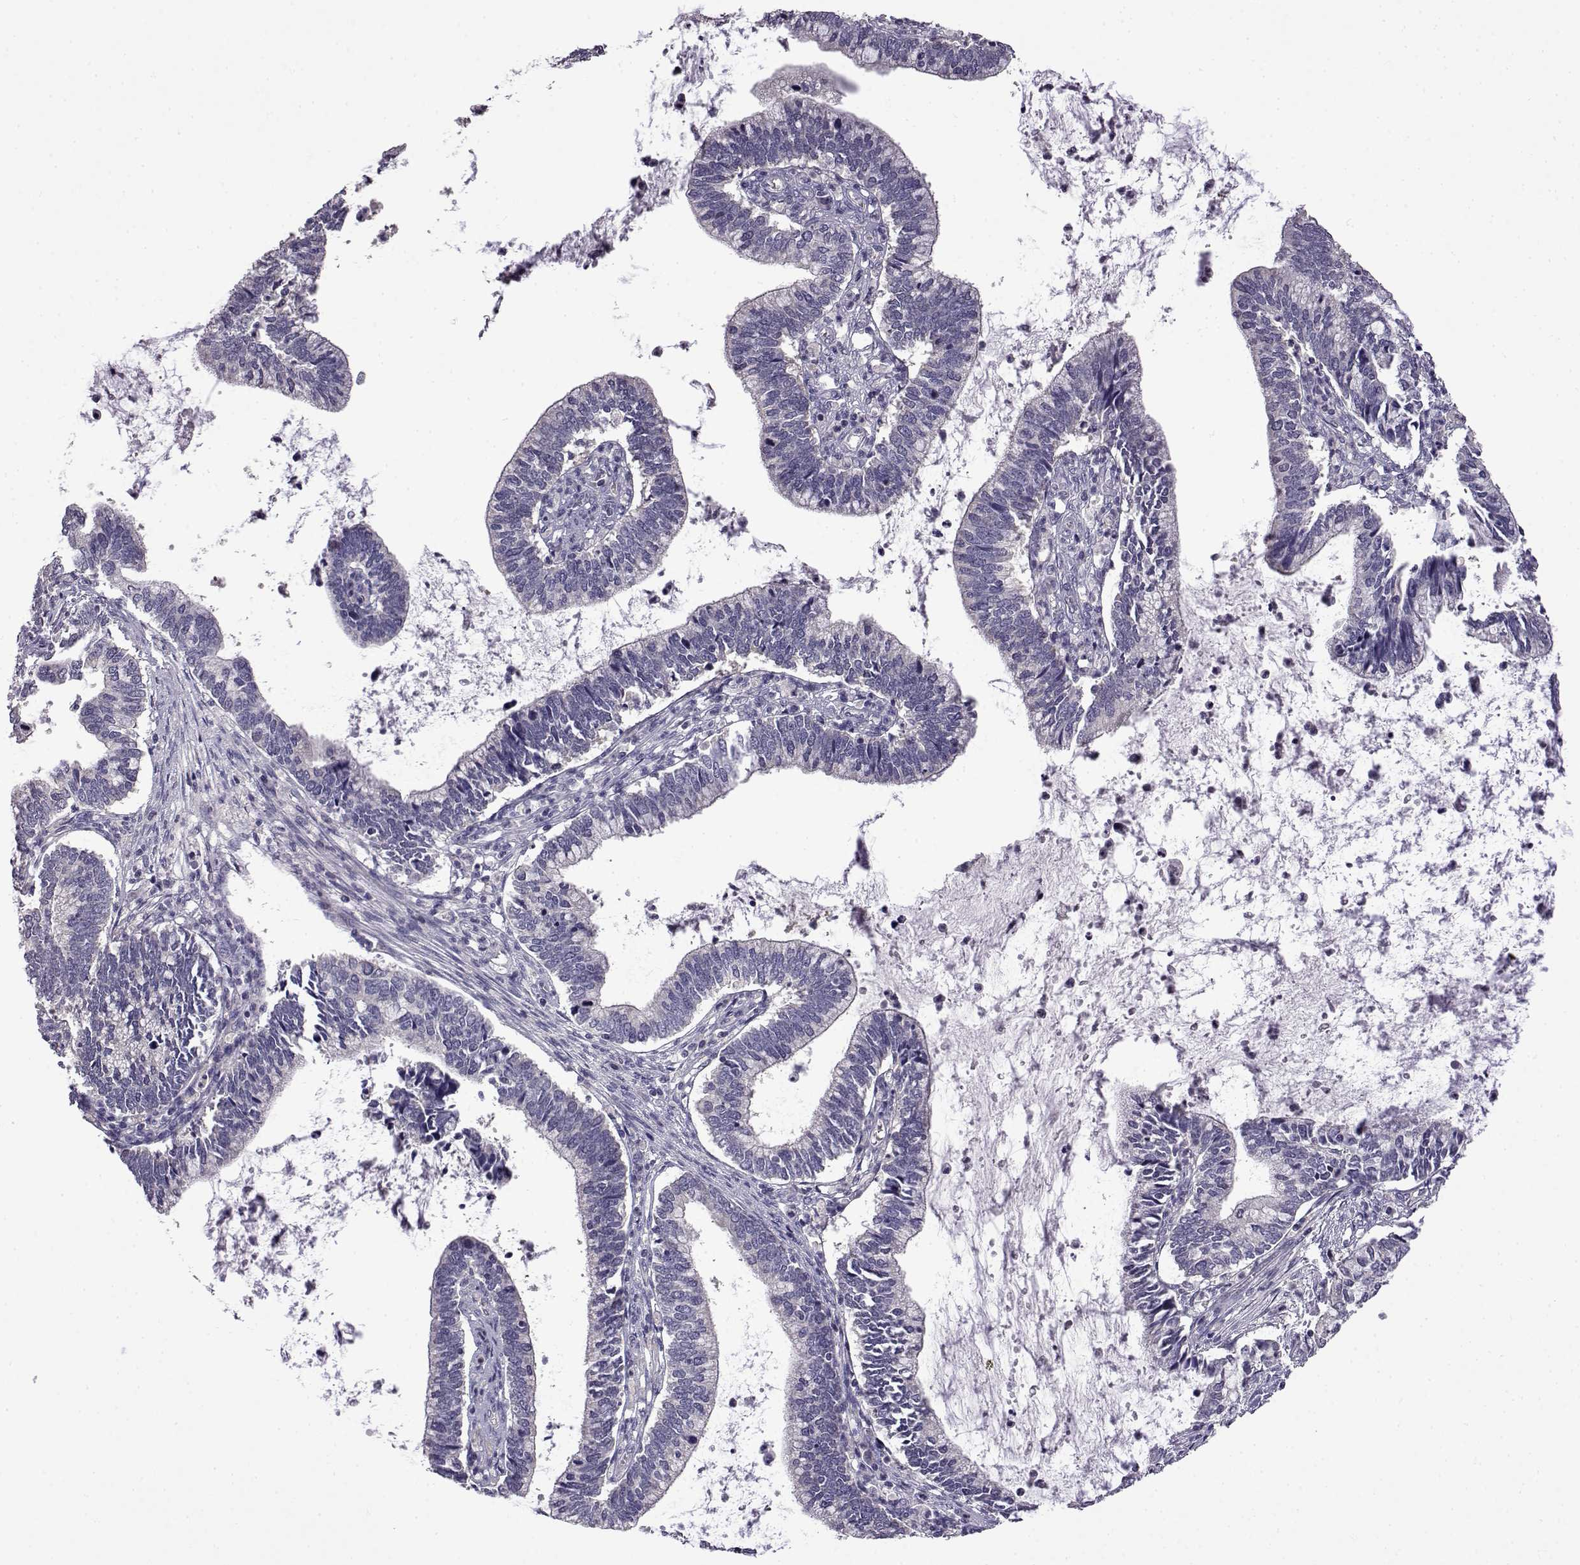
{"staining": {"intensity": "negative", "quantity": "none", "location": "none"}, "tissue": "cervical cancer", "cell_type": "Tumor cells", "image_type": "cancer", "snomed": [{"axis": "morphology", "description": "Adenocarcinoma, NOS"}, {"axis": "topography", "description": "Cervix"}], "caption": "An IHC micrograph of cervical adenocarcinoma is shown. There is no staining in tumor cells of cervical adenocarcinoma. Nuclei are stained in blue.", "gene": "VGF", "patient": {"sex": "female", "age": 42}}